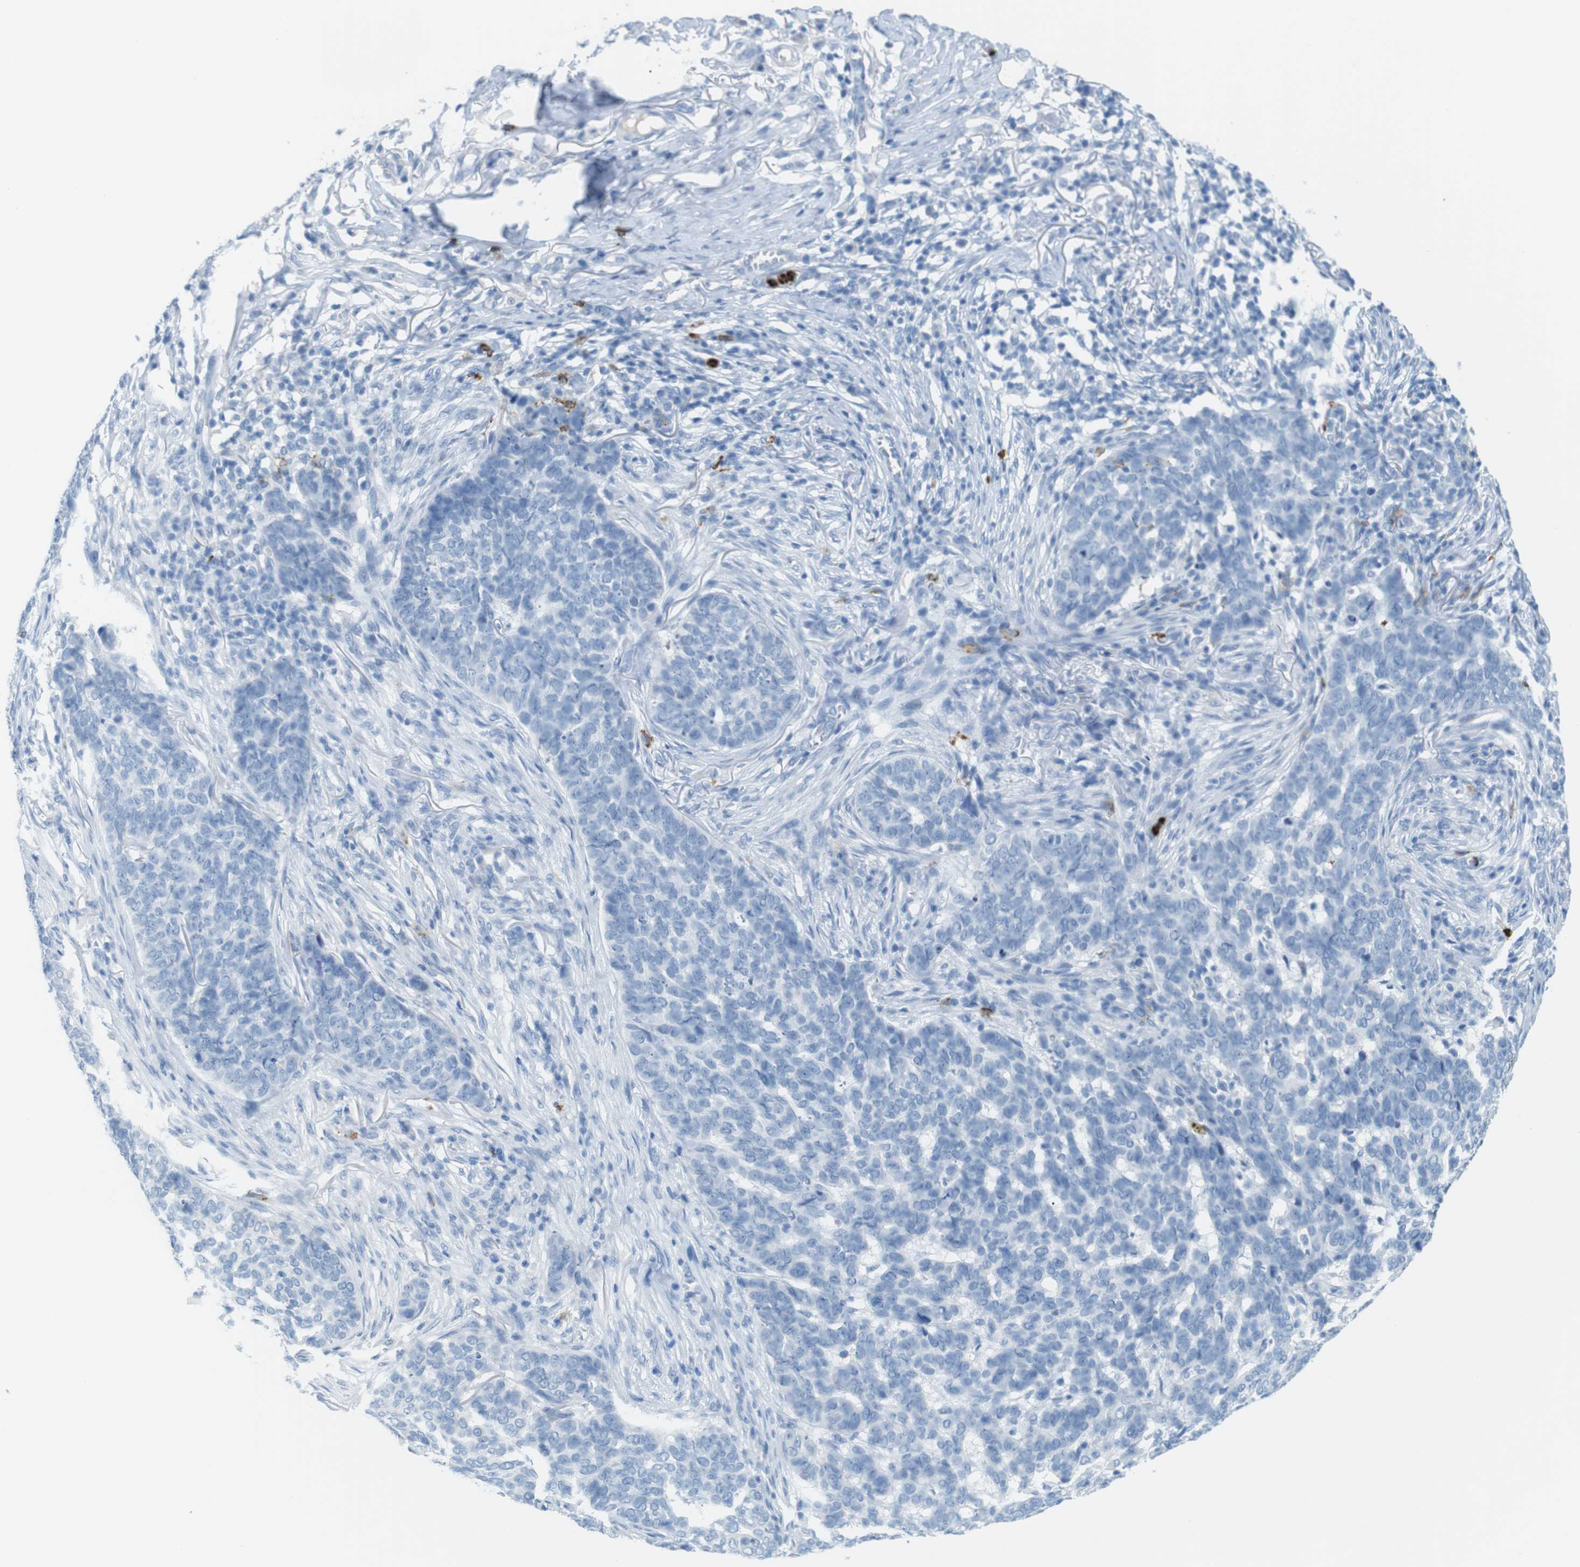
{"staining": {"intensity": "negative", "quantity": "none", "location": "none"}, "tissue": "skin cancer", "cell_type": "Tumor cells", "image_type": "cancer", "snomed": [{"axis": "morphology", "description": "Basal cell carcinoma"}, {"axis": "topography", "description": "Skin"}], "caption": "A high-resolution photomicrograph shows IHC staining of skin basal cell carcinoma, which displays no significant positivity in tumor cells.", "gene": "MCEMP1", "patient": {"sex": "male", "age": 85}}